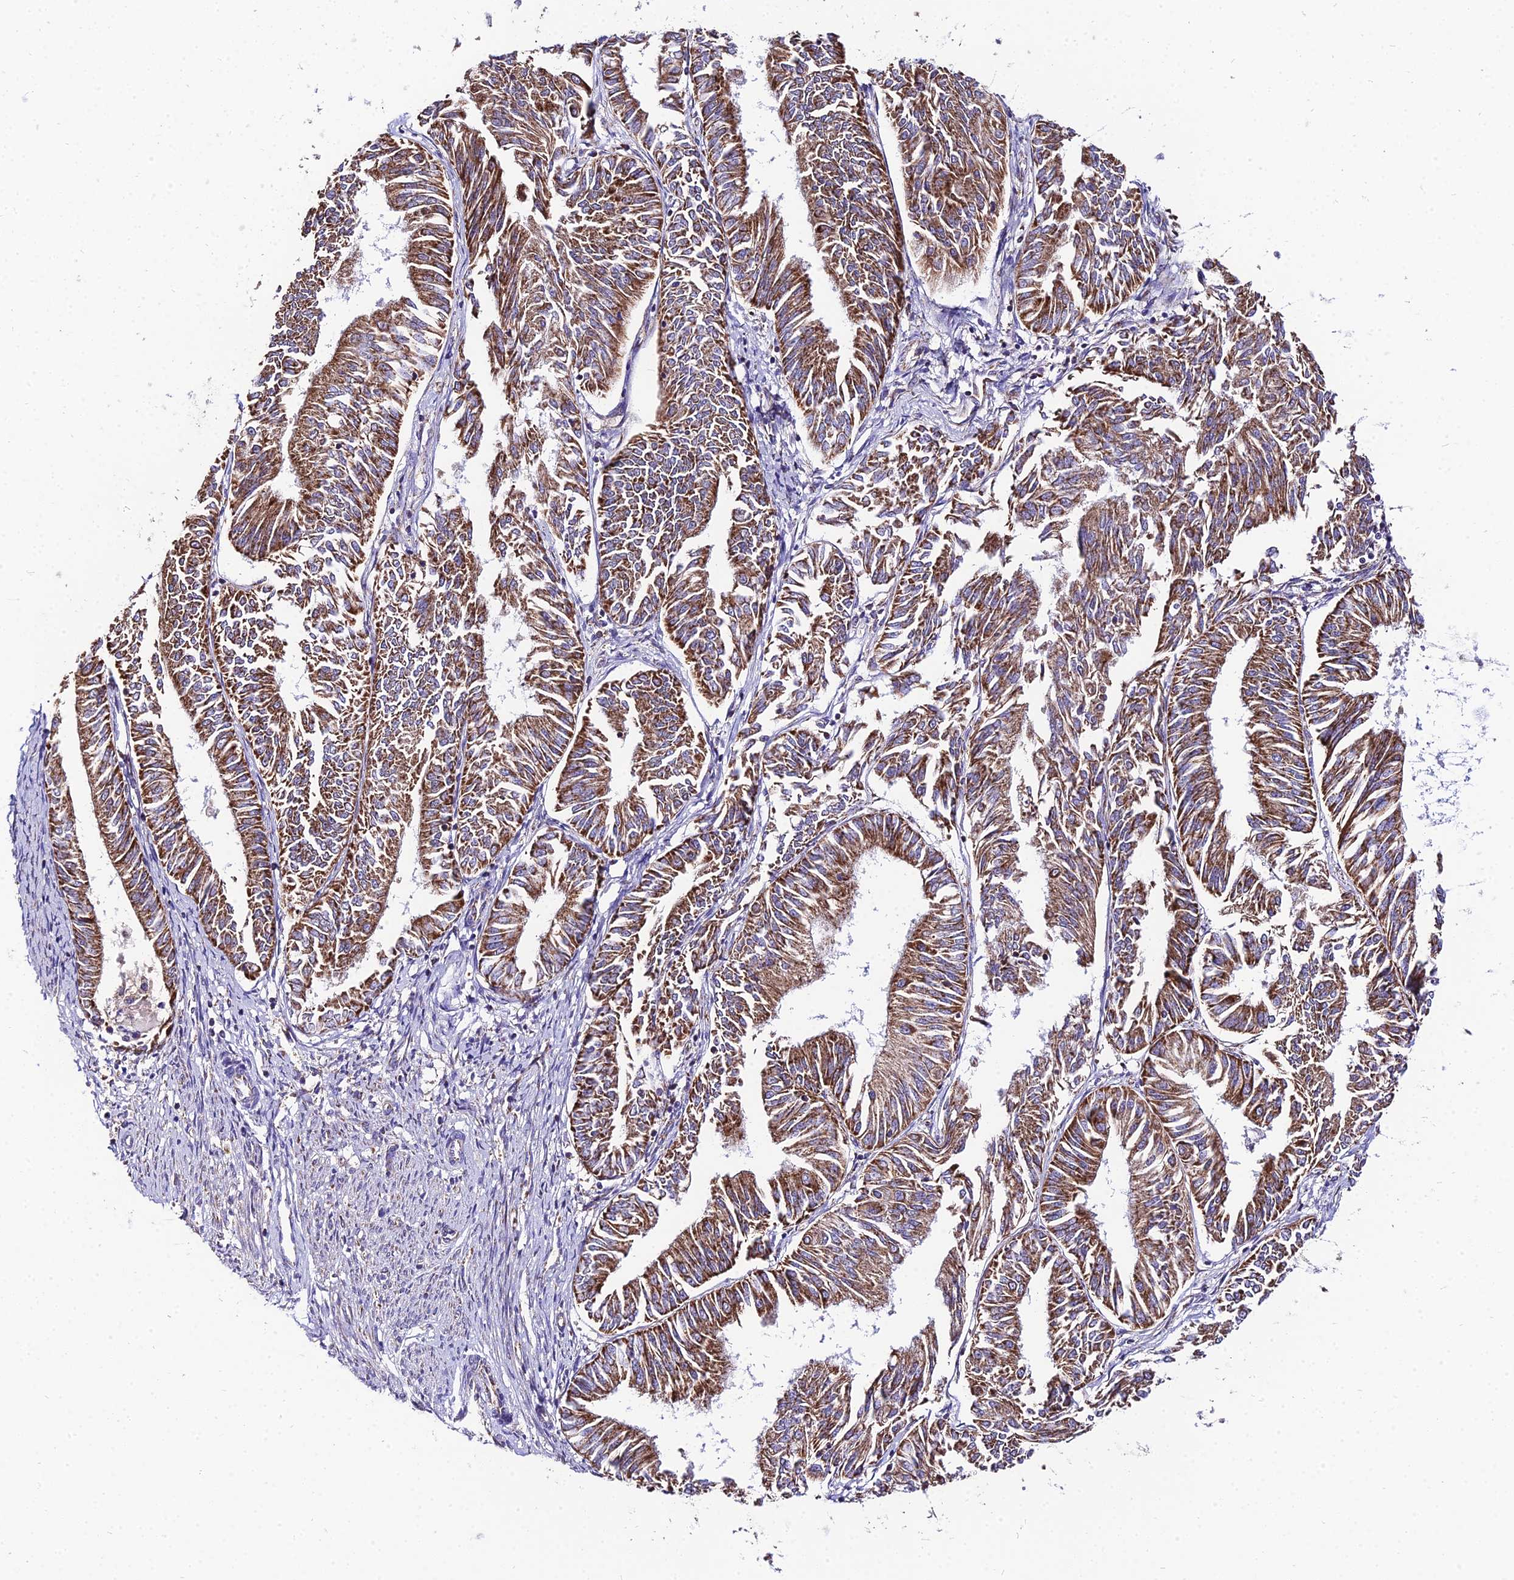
{"staining": {"intensity": "strong", "quantity": ">75%", "location": "cytoplasmic/membranous"}, "tissue": "endometrial cancer", "cell_type": "Tumor cells", "image_type": "cancer", "snomed": [{"axis": "morphology", "description": "Adenocarcinoma, NOS"}, {"axis": "topography", "description": "Endometrium"}], "caption": "A high-resolution image shows immunohistochemistry staining of adenocarcinoma (endometrial), which exhibits strong cytoplasmic/membranous positivity in about >75% of tumor cells.", "gene": "OCIAD1", "patient": {"sex": "female", "age": 58}}